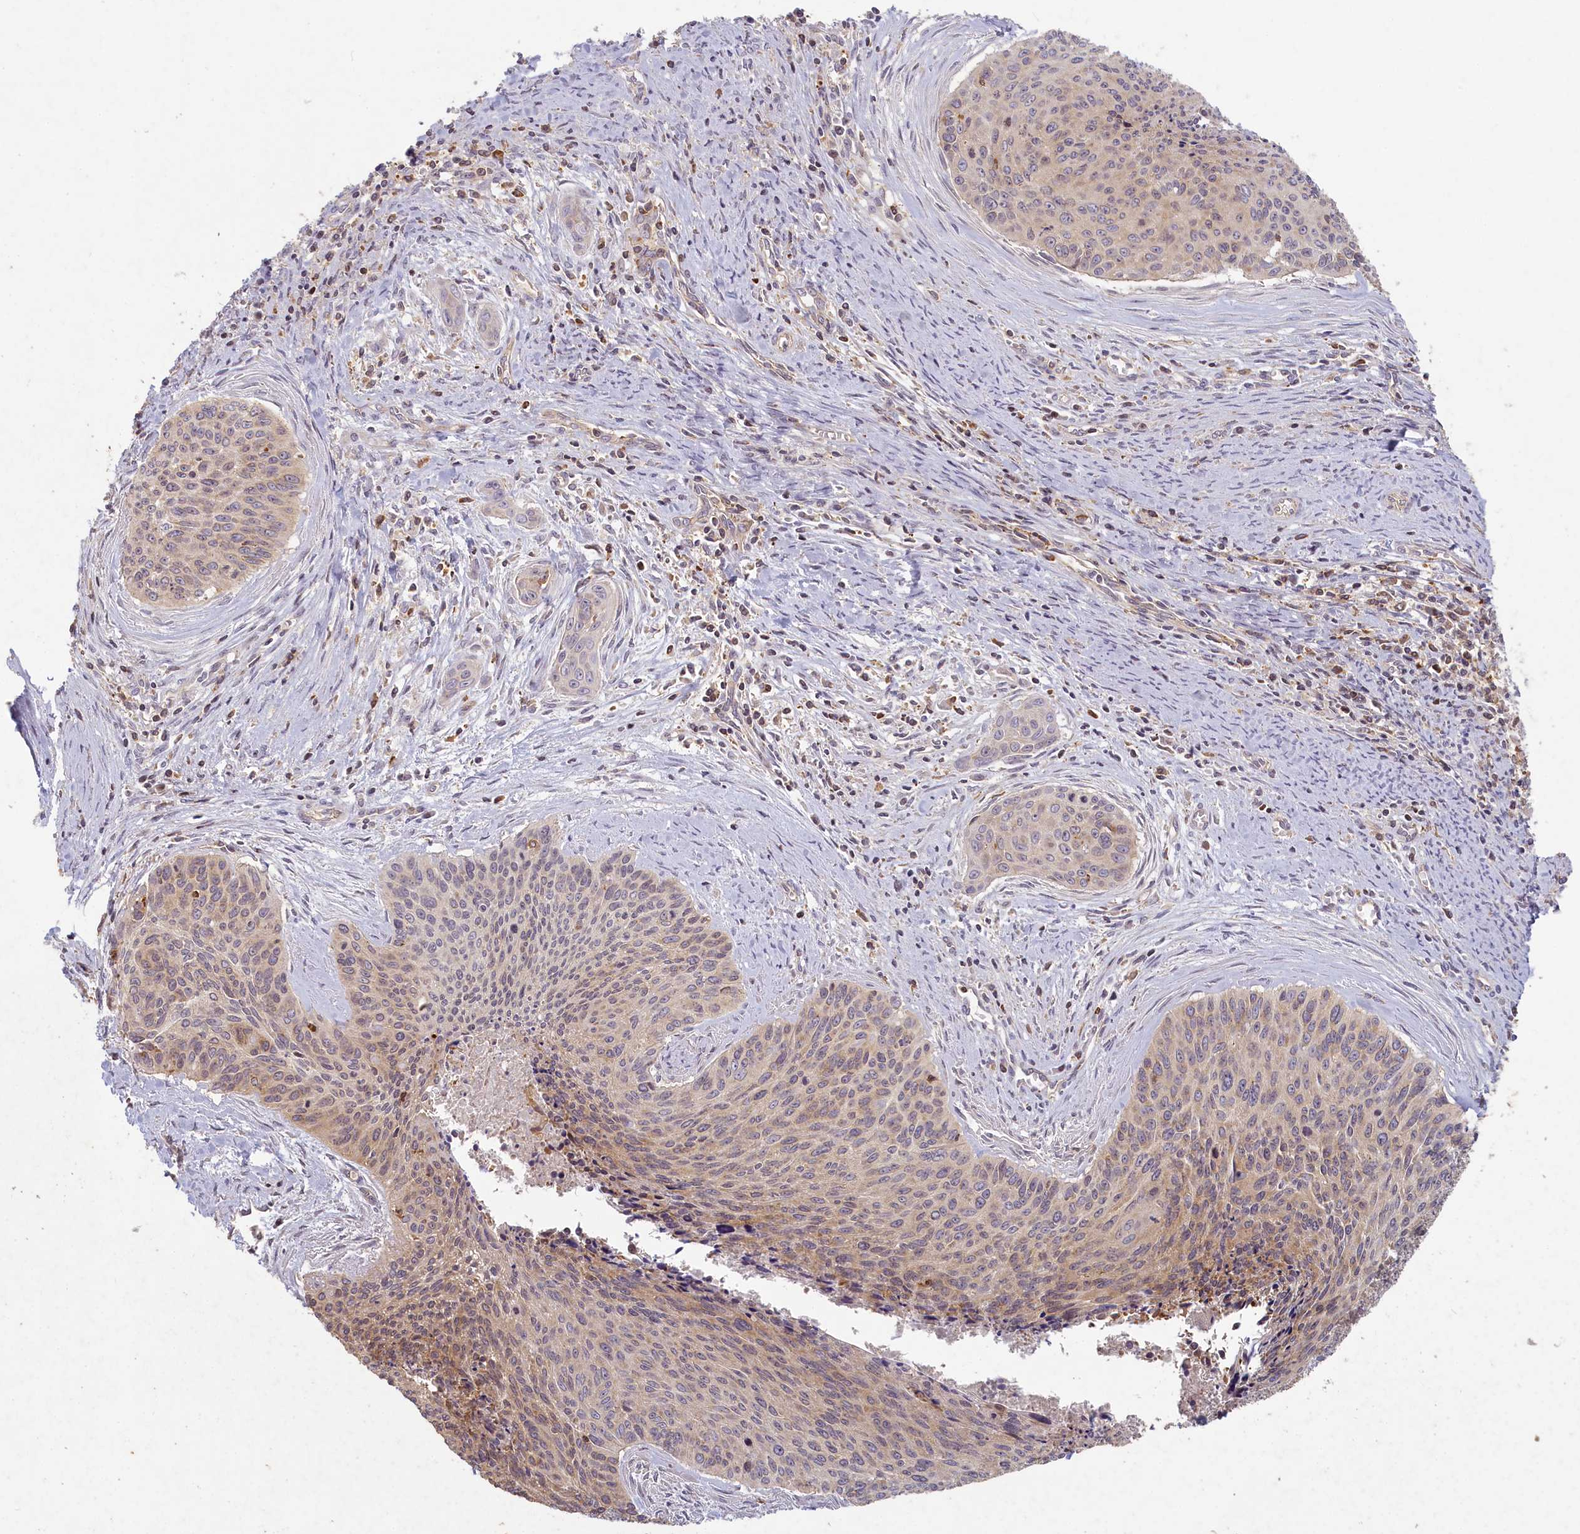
{"staining": {"intensity": "weak", "quantity": "<25%", "location": "cytoplasmic/membranous"}, "tissue": "cervical cancer", "cell_type": "Tumor cells", "image_type": "cancer", "snomed": [{"axis": "morphology", "description": "Squamous cell carcinoma, NOS"}, {"axis": "topography", "description": "Cervix"}], "caption": "This is a micrograph of immunohistochemistry (IHC) staining of cervical cancer (squamous cell carcinoma), which shows no staining in tumor cells.", "gene": "MADD", "patient": {"sex": "female", "age": 55}}